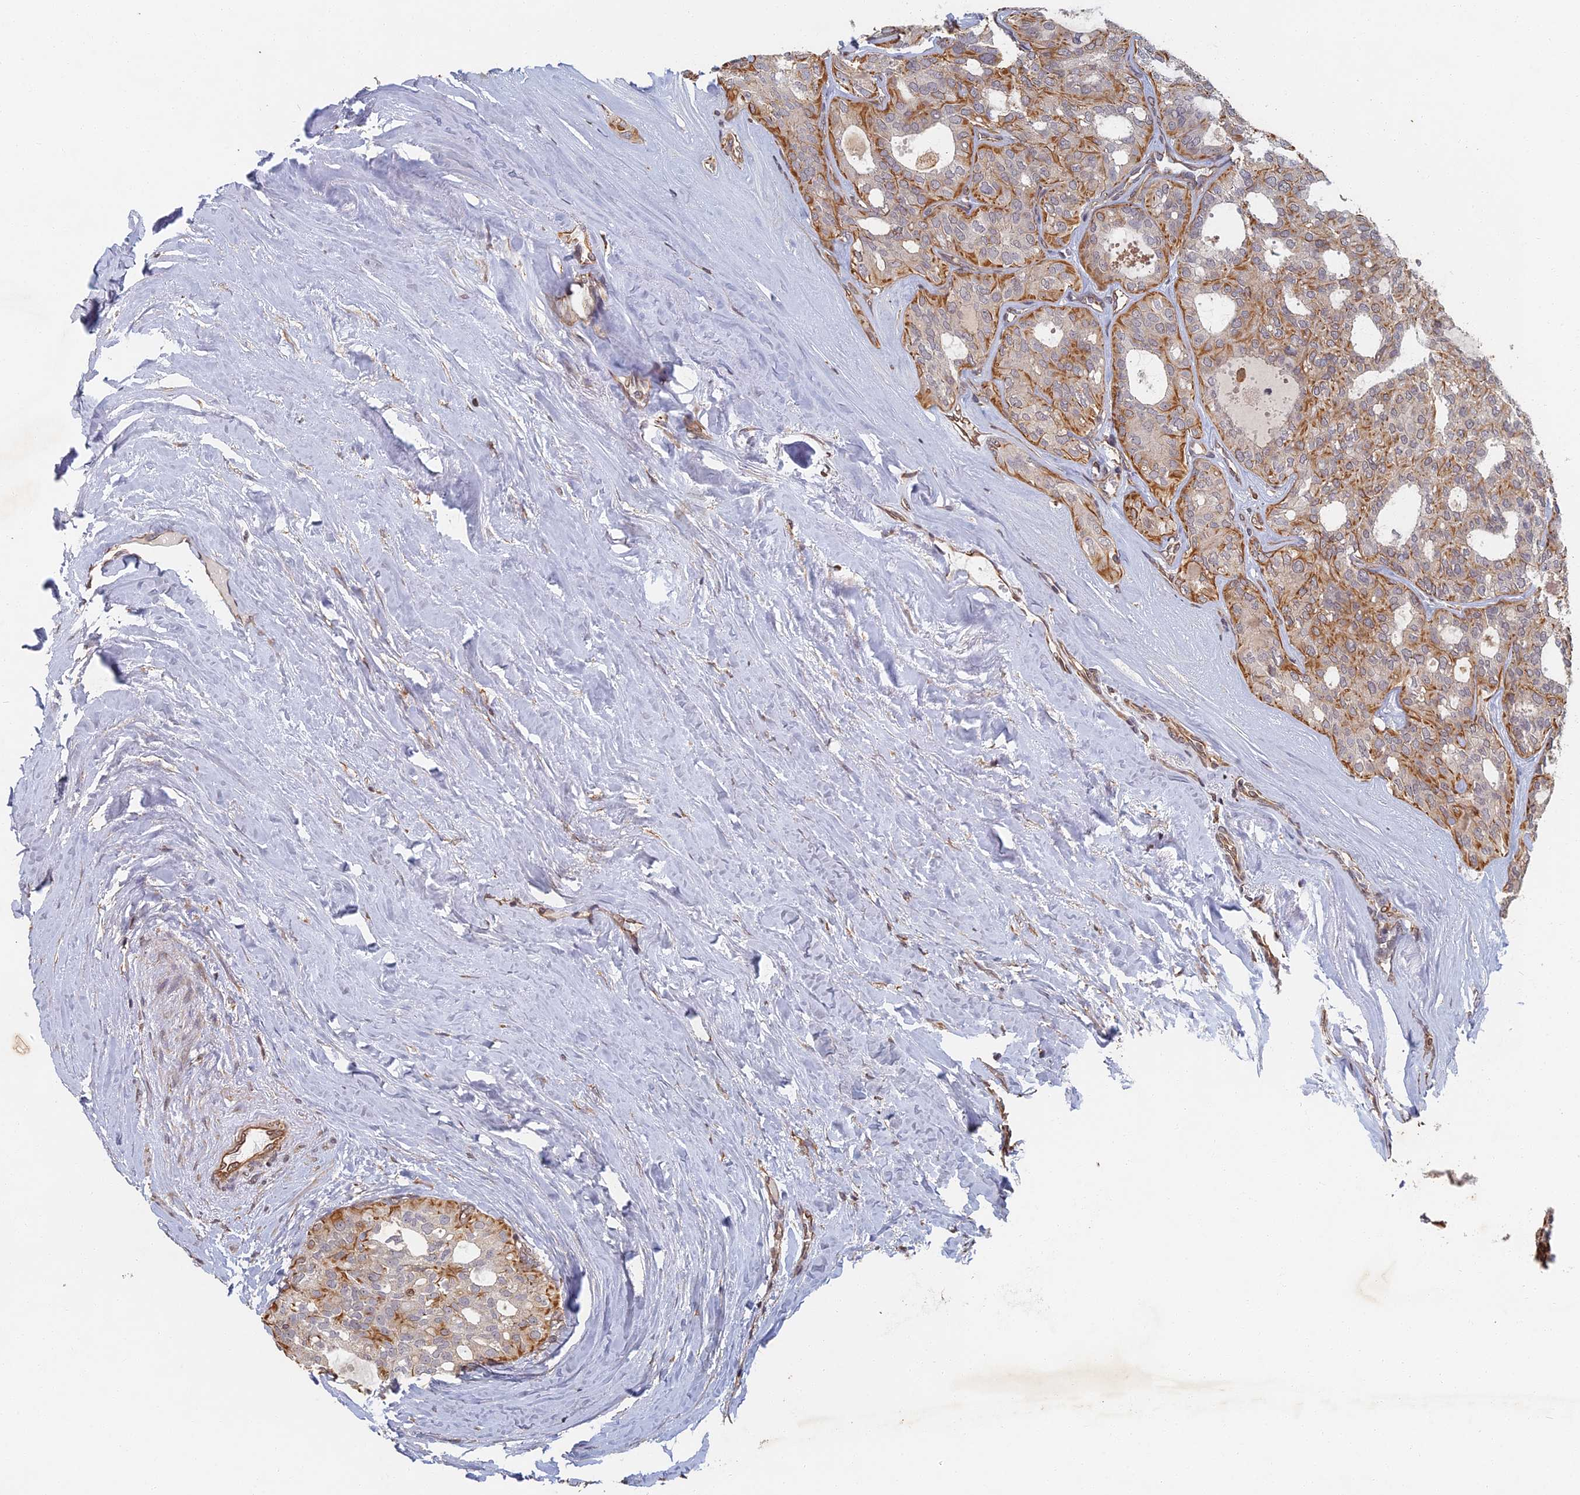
{"staining": {"intensity": "moderate", "quantity": "25%-75%", "location": "cytoplasmic/membranous"}, "tissue": "thyroid cancer", "cell_type": "Tumor cells", "image_type": "cancer", "snomed": [{"axis": "morphology", "description": "Follicular adenoma carcinoma, NOS"}, {"axis": "topography", "description": "Thyroid gland"}], "caption": "Immunohistochemical staining of human follicular adenoma carcinoma (thyroid) exhibits medium levels of moderate cytoplasmic/membranous positivity in approximately 25%-75% of tumor cells.", "gene": "ABCB10", "patient": {"sex": "male", "age": 75}}